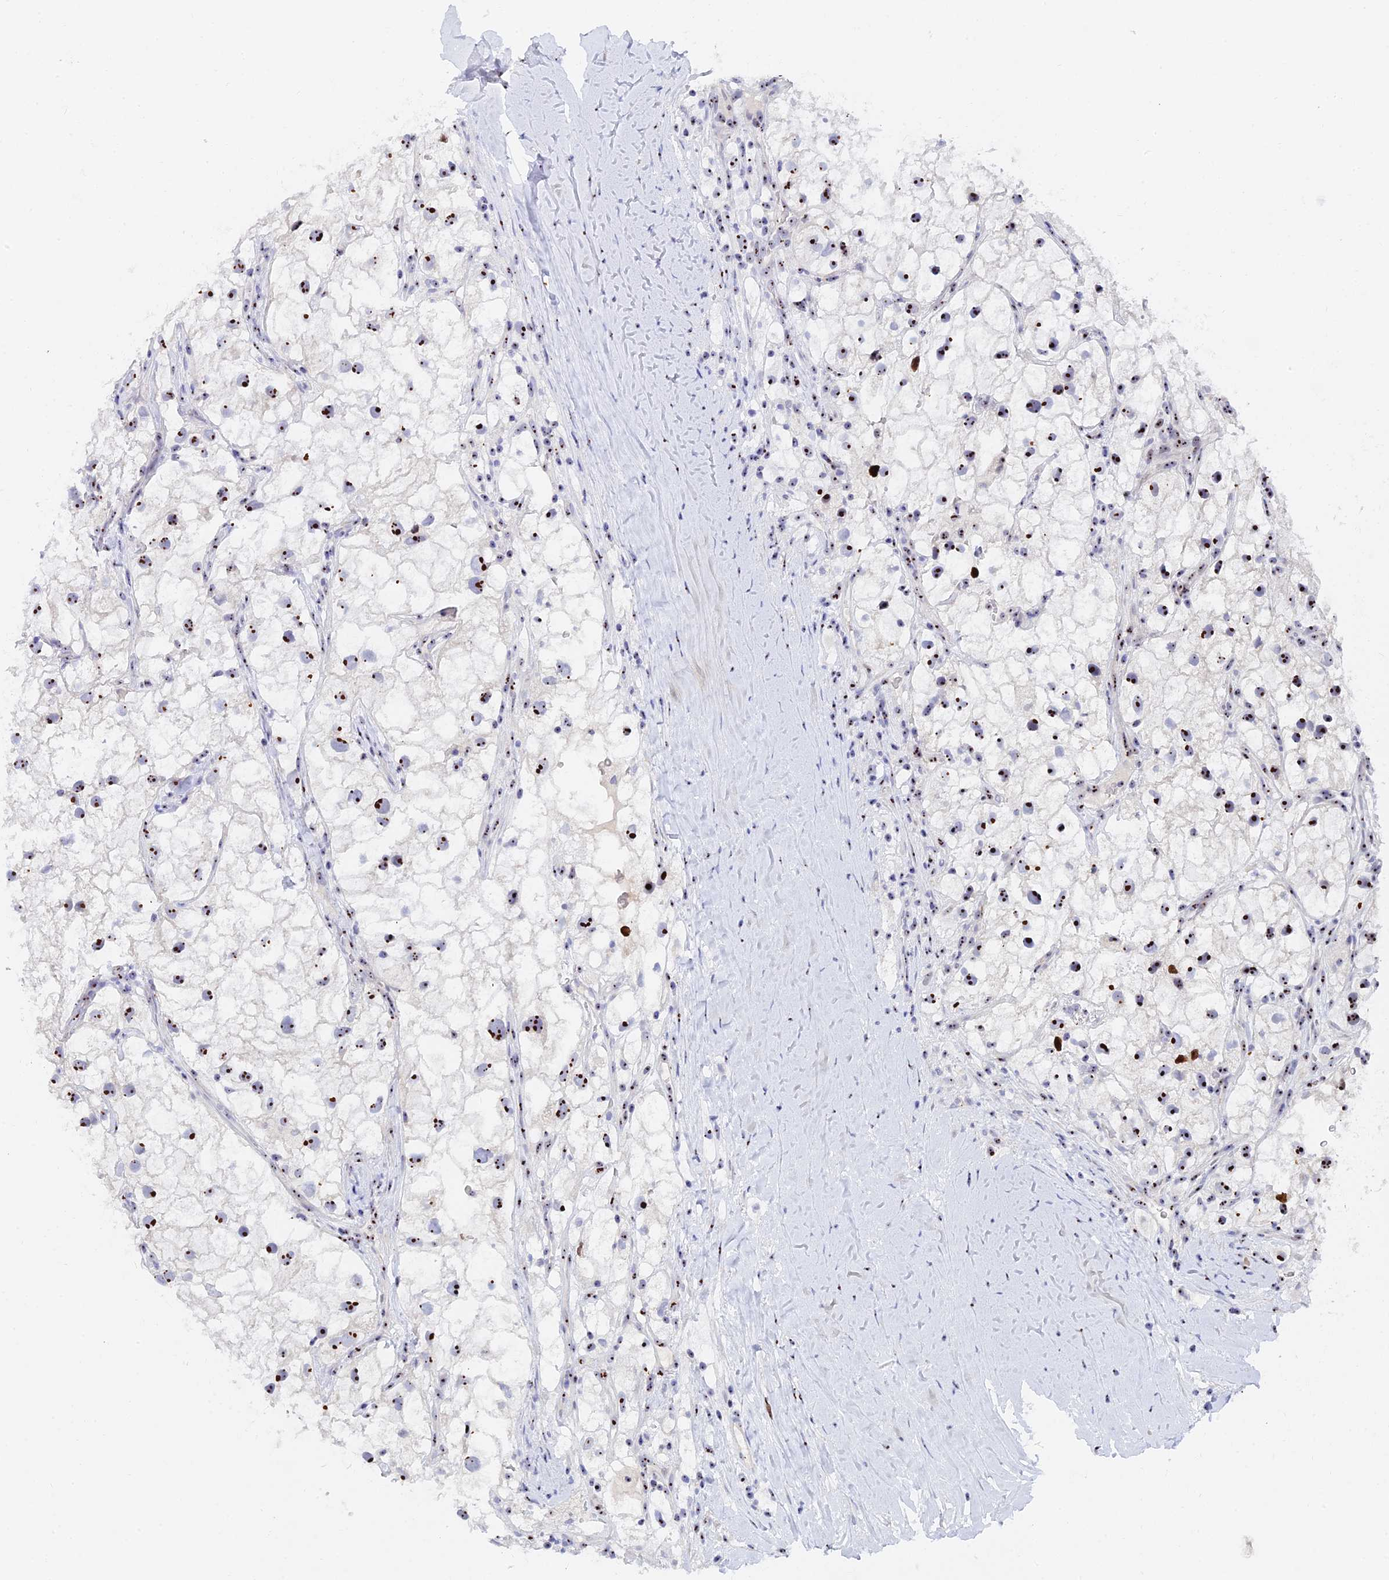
{"staining": {"intensity": "strong", "quantity": ">75%", "location": "nuclear"}, "tissue": "renal cancer", "cell_type": "Tumor cells", "image_type": "cancer", "snomed": [{"axis": "morphology", "description": "Adenocarcinoma, NOS"}, {"axis": "topography", "description": "Kidney"}], "caption": "The histopathology image exhibits staining of renal adenocarcinoma, revealing strong nuclear protein staining (brown color) within tumor cells. Ihc stains the protein of interest in brown and the nuclei are stained blue.", "gene": "RSL1D1", "patient": {"sex": "male", "age": 59}}